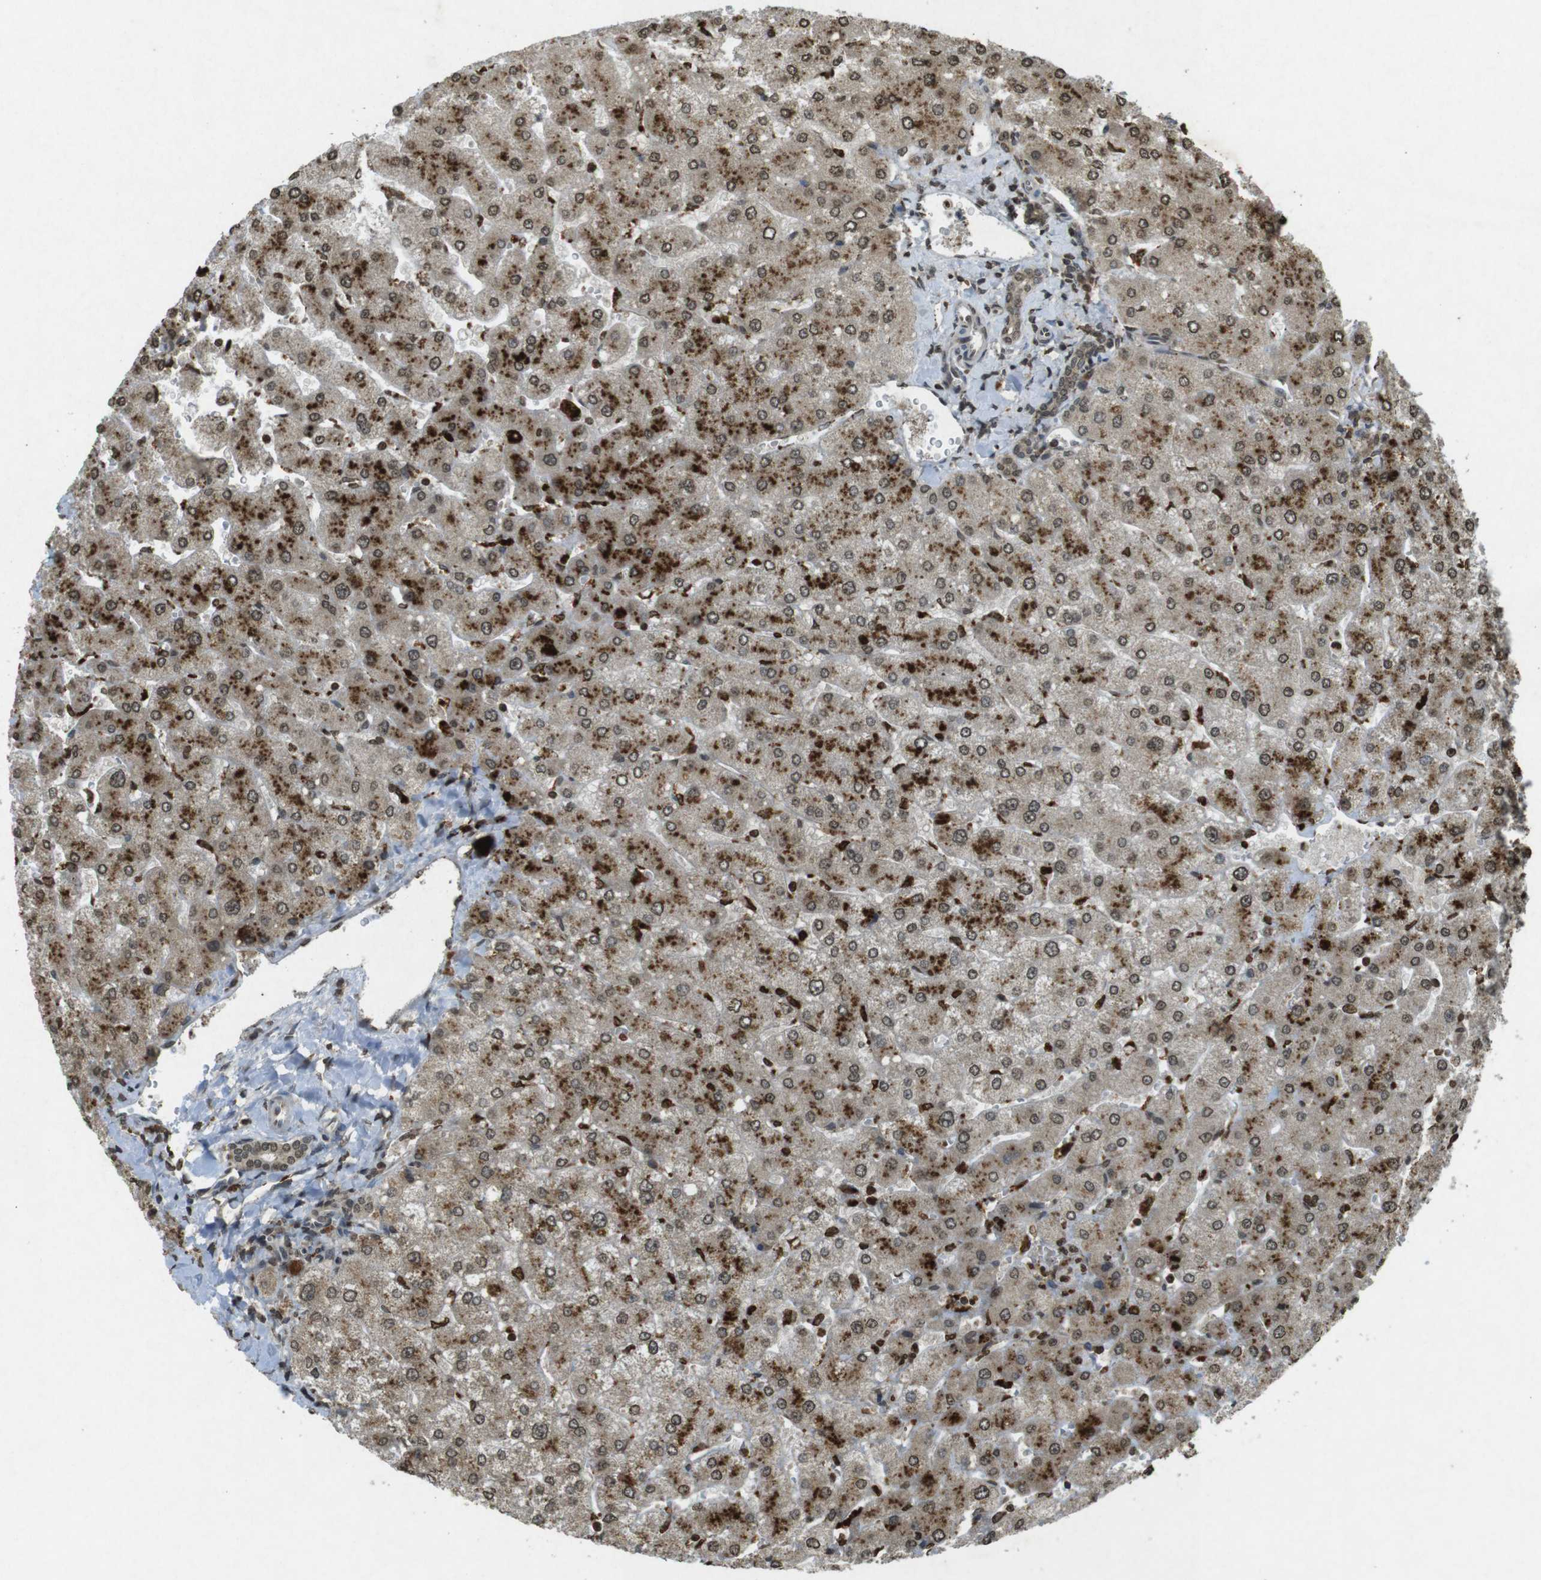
{"staining": {"intensity": "moderate", "quantity": ">75%", "location": "cytoplasmic/membranous,nuclear"}, "tissue": "liver", "cell_type": "Cholangiocytes", "image_type": "normal", "snomed": [{"axis": "morphology", "description": "Normal tissue, NOS"}, {"axis": "topography", "description": "Liver"}], "caption": "Immunohistochemical staining of benign liver shows medium levels of moderate cytoplasmic/membranous,nuclear positivity in approximately >75% of cholangiocytes.", "gene": "ORC4", "patient": {"sex": "male", "age": 55}}